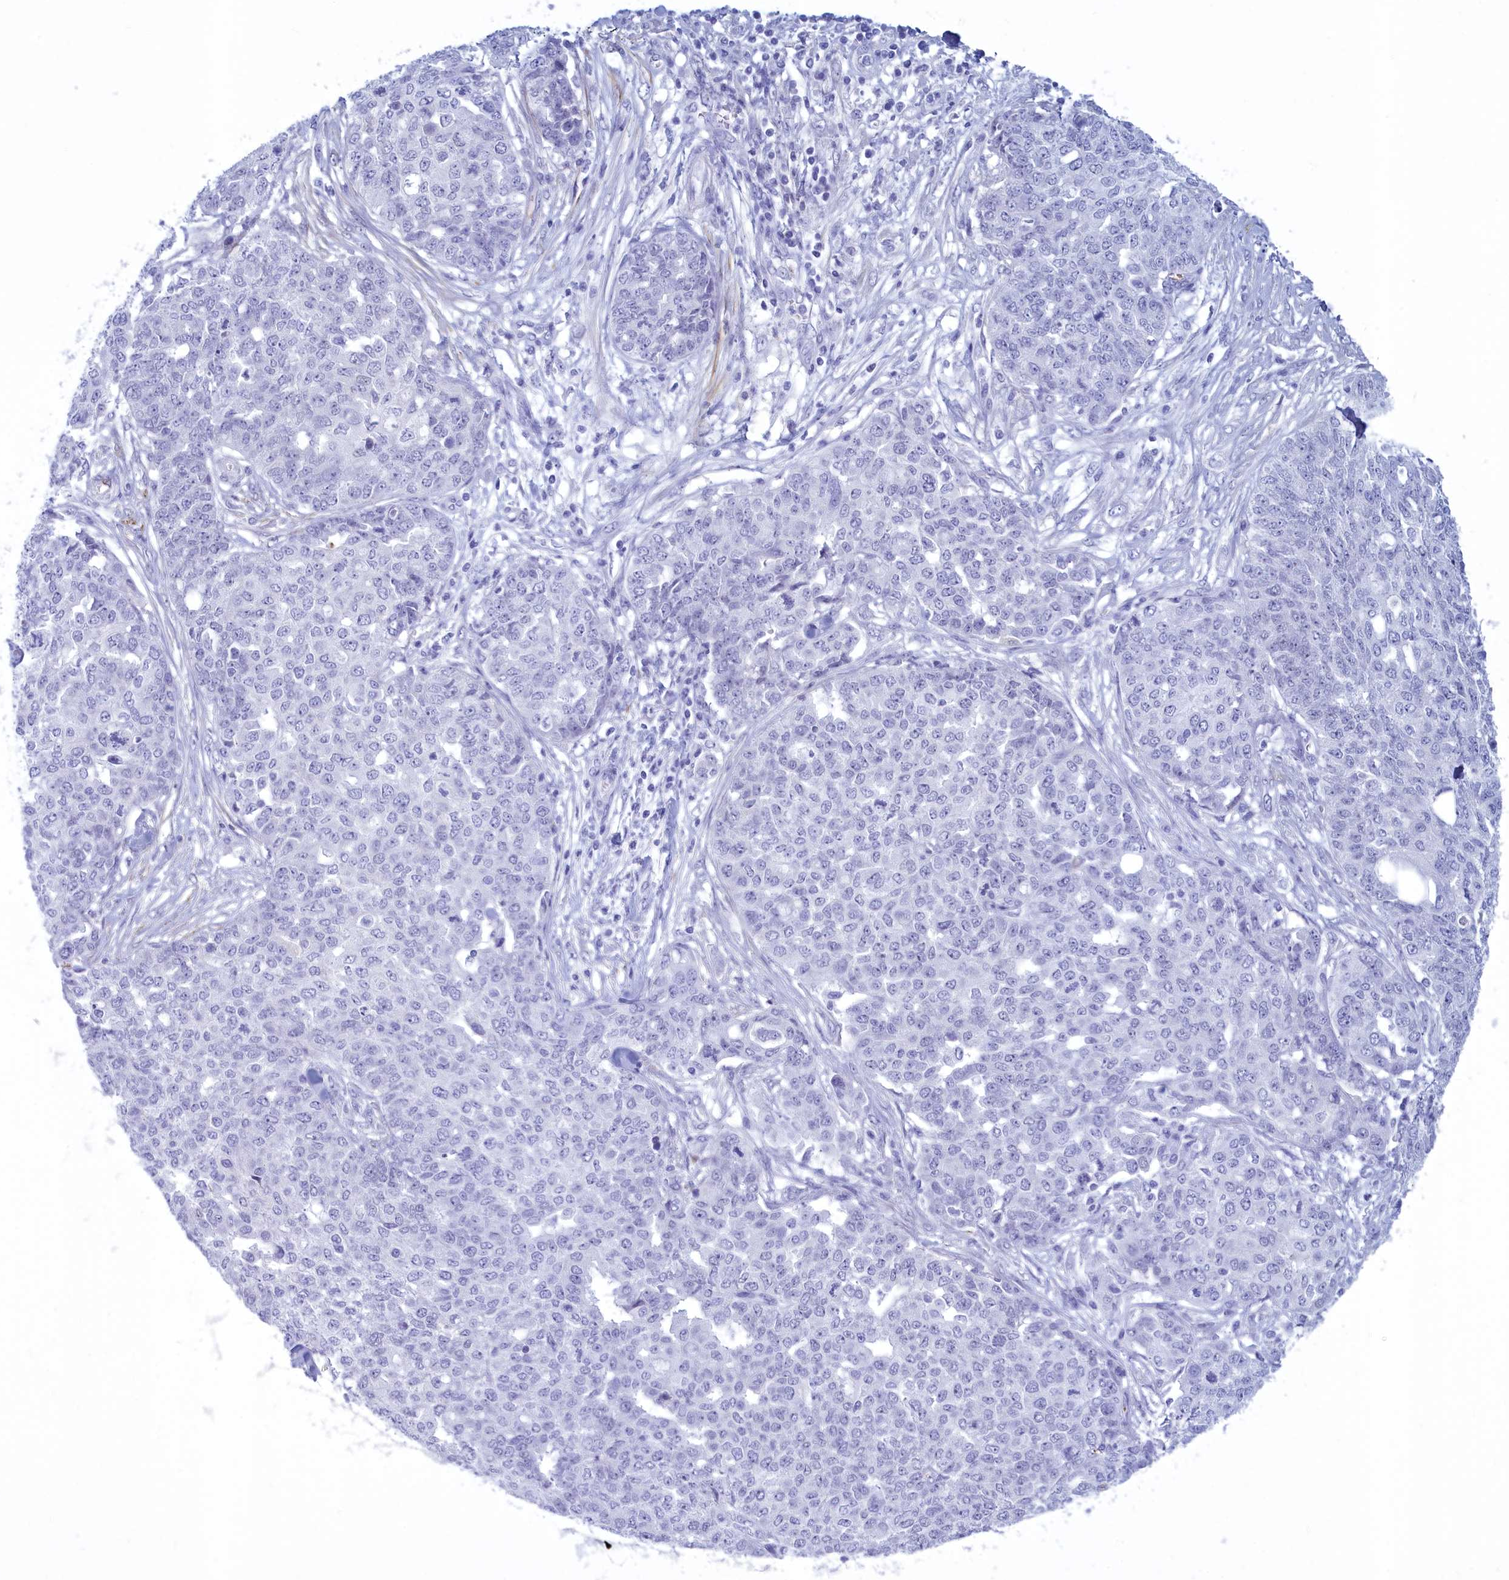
{"staining": {"intensity": "negative", "quantity": "none", "location": "none"}, "tissue": "ovarian cancer", "cell_type": "Tumor cells", "image_type": "cancer", "snomed": [{"axis": "morphology", "description": "Cystadenocarcinoma, serous, NOS"}, {"axis": "topography", "description": "Soft tissue"}, {"axis": "topography", "description": "Ovary"}], "caption": "Serous cystadenocarcinoma (ovarian) stained for a protein using IHC reveals no positivity tumor cells.", "gene": "GAPDHS", "patient": {"sex": "female", "age": 57}}